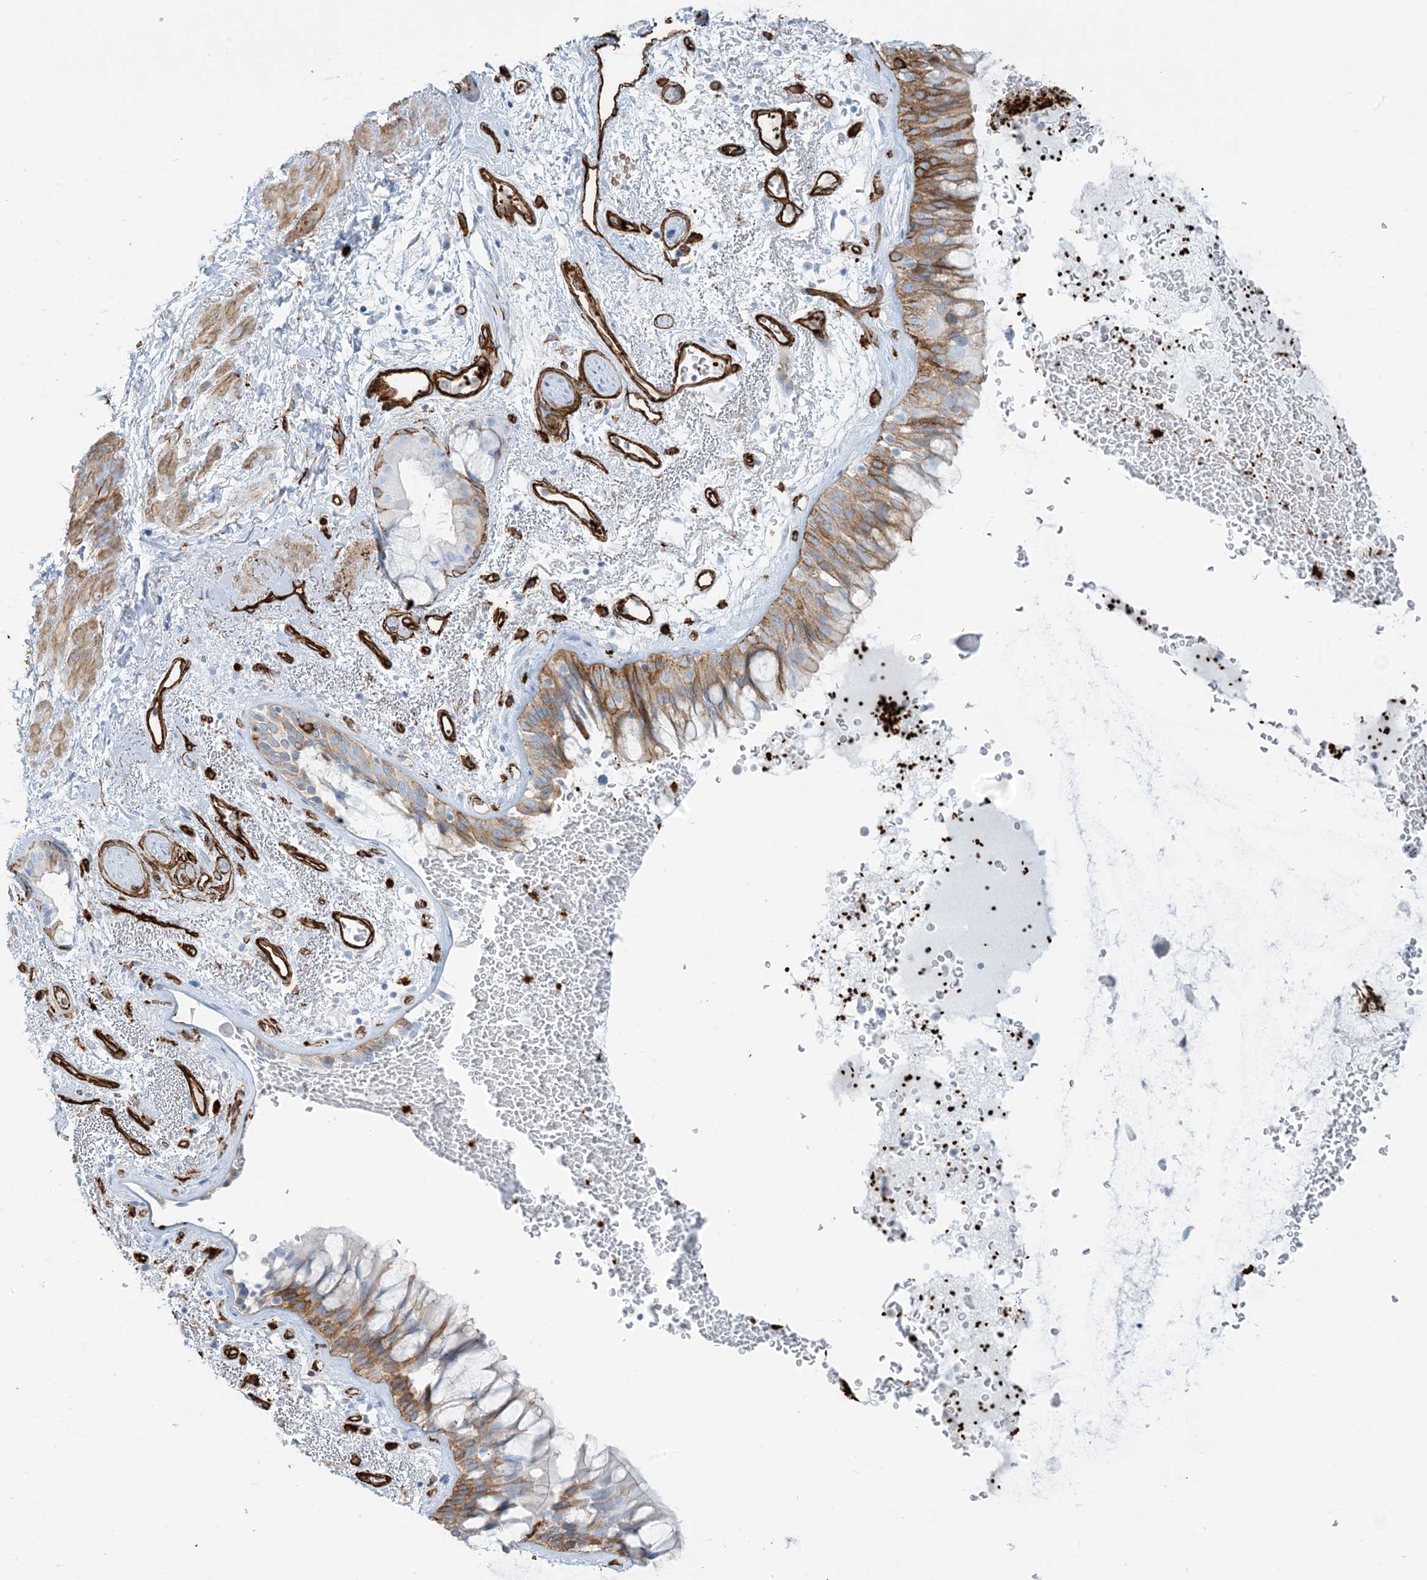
{"staining": {"intensity": "moderate", "quantity": "25%-75%", "location": "cytoplasmic/membranous"}, "tissue": "bronchus", "cell_type": "Respiratory epithelial cells", "image_type": "normal", "snomed": [{"axis": "morphology", "description": "Normal tissue, NOS"}, {"axis": "morphology", "description": "Squamous cell carcinoma, NOS"}, {"axis": "topography", "description": "Lymph node"}, {"axis": "topography", "description": "Bronchus"}, {"axis": "topography", "description": "Lung"}], "caption": "High-power microscopy captured an immunohistochemistry histopathology image of normal bronchus, revealing moderate cytoplasmic/membranous positivity in approximately 25%-75% of respiratory epithelial cells. (DAB IHC with brightfield microscopy, high magnification).", "gene": "EPS8L3", "patient": {"sex": "male", "age": 66}}